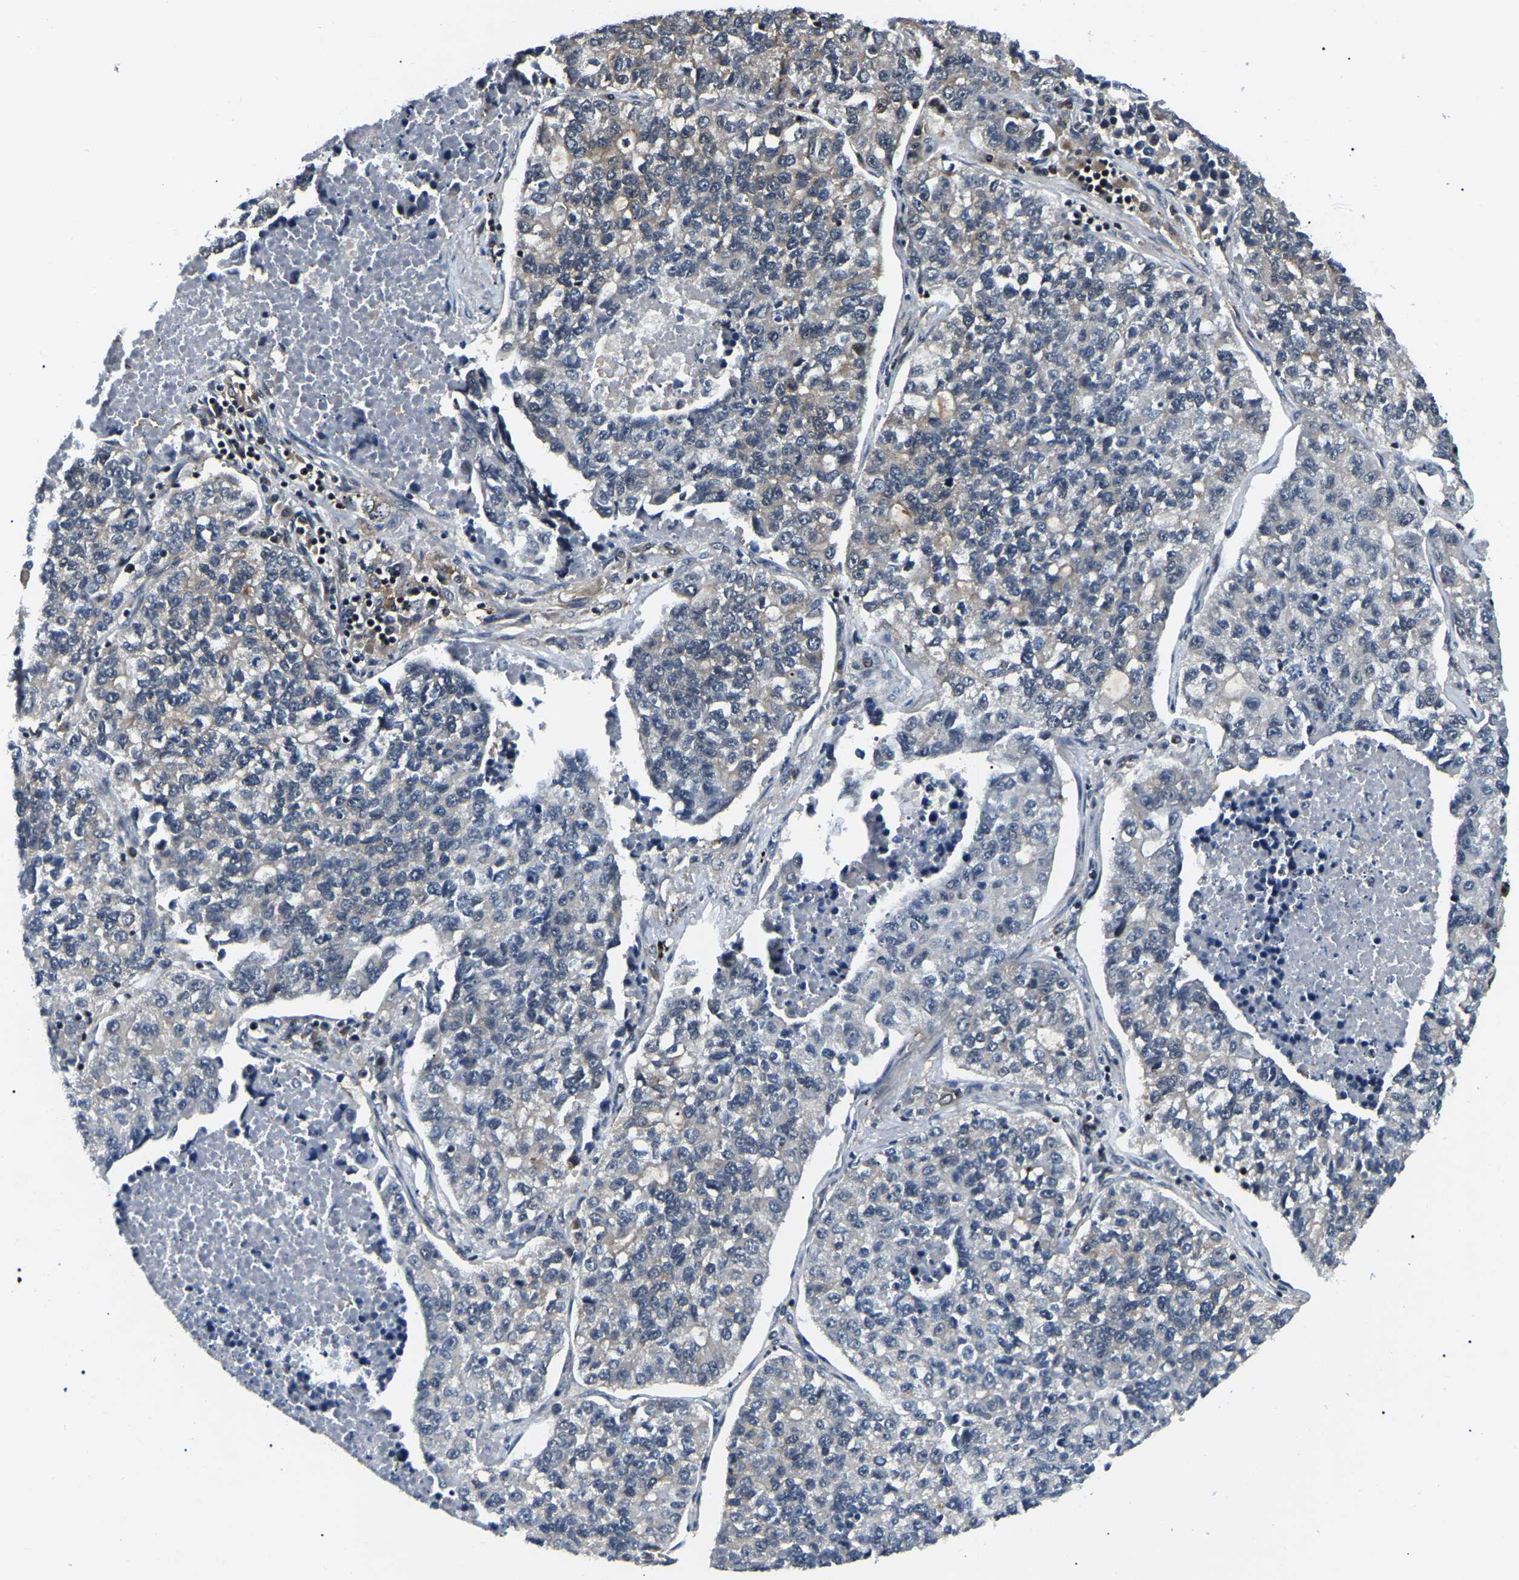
{"staining": {"intensity": "weak", "quantity": "<25%", "location": "cytoplasmic/membranous"}, "tissue": "lung cancer", "cell_type": "Tumor cells", "image_type": "cancer", "snomed": [{"axis": "morphology", "description": "Adenocarcinoma, NOS"}, {"axis": "topography", "description": "Lung"}], "caption": "Tumor cells are negative for protein expression in human lung cancer (adenocarcinoma).", "gene": "RRP1B", "patient": {"sex": "male", "age": 49}}